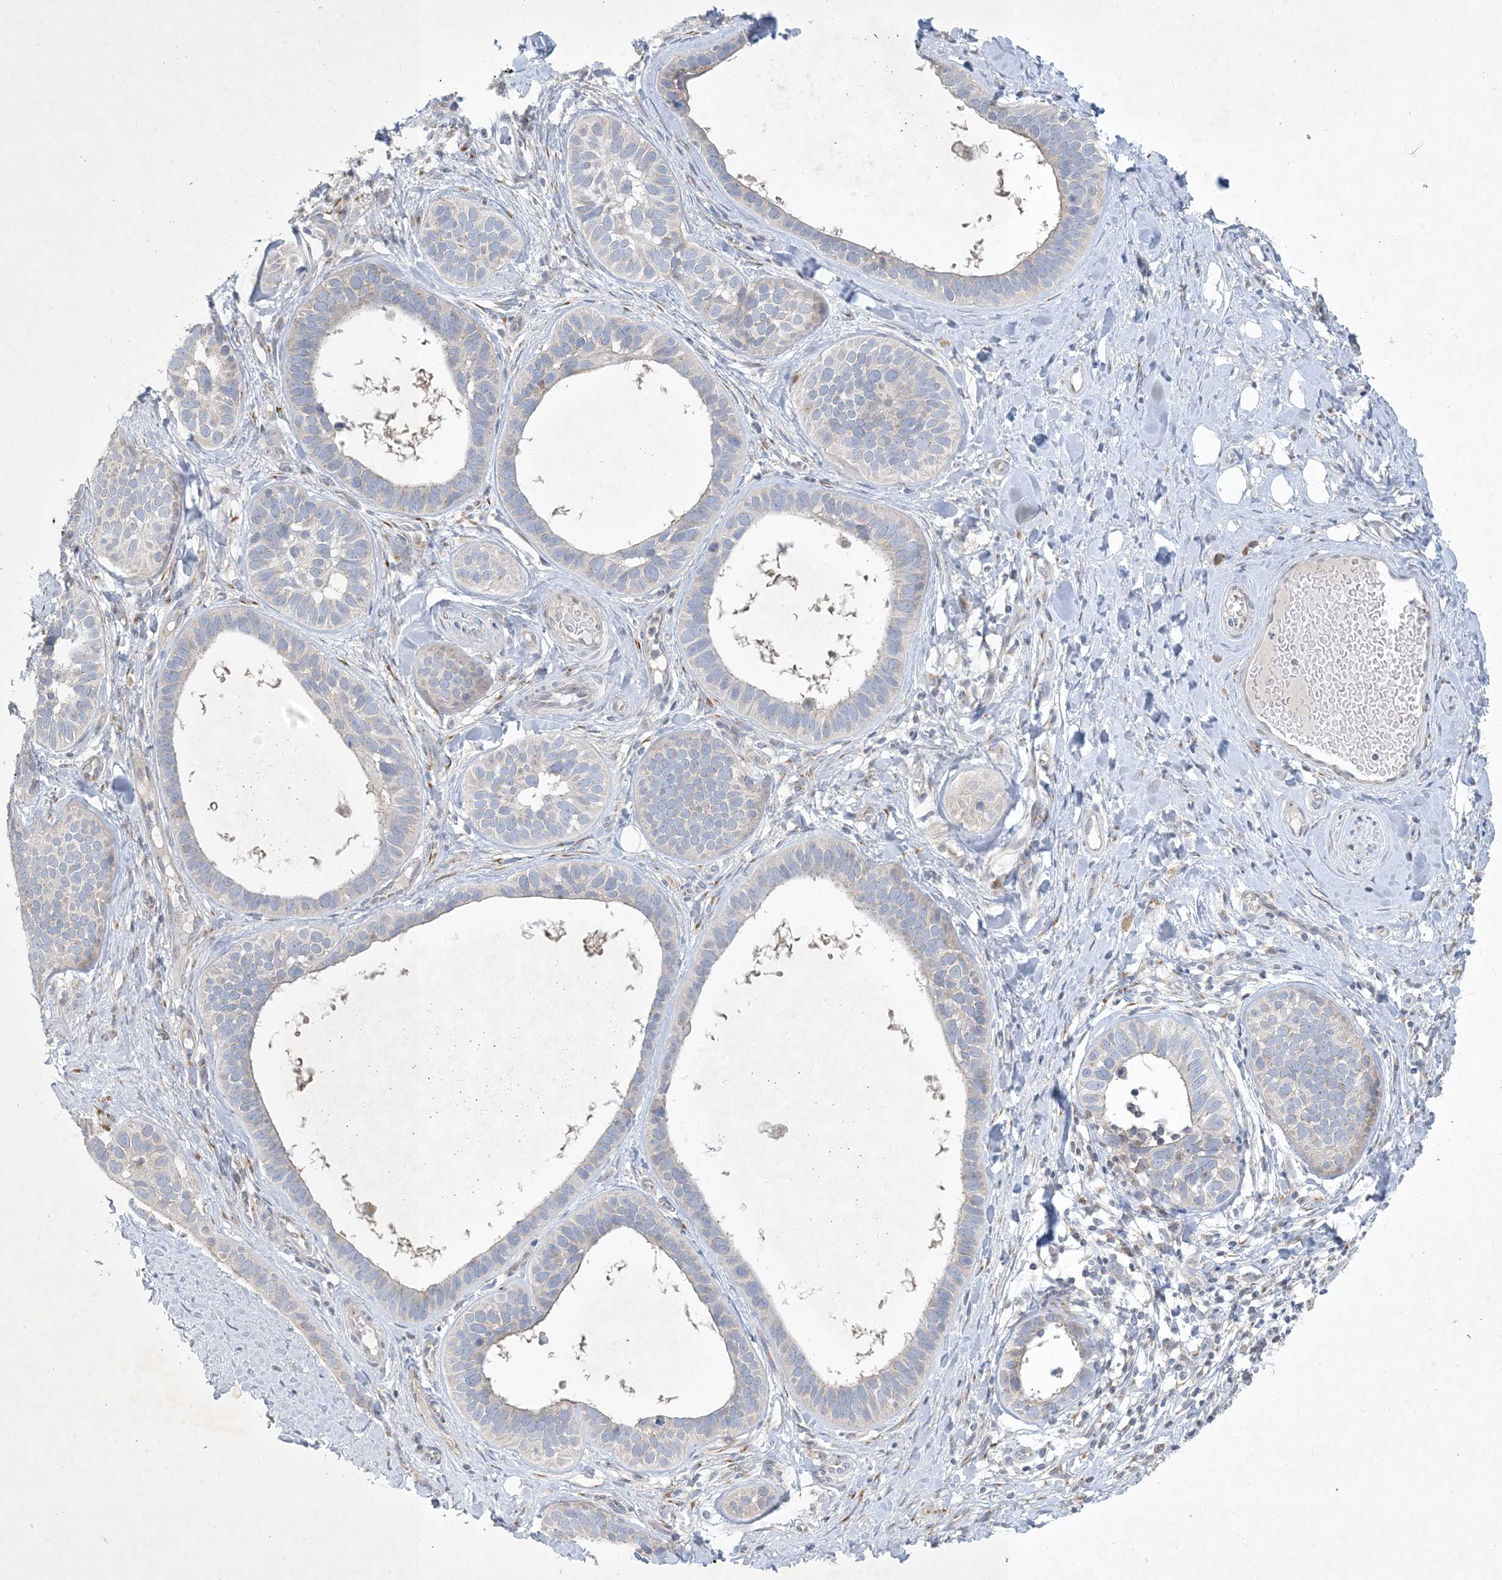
{"staining": {"intensity": "negative", "quantity": "none", "location": "none"}, "tissue": "skin cancer", "cell_type": "Tumor cells", "image_type": "cancer", "snomed": [{"axis": "morphology", "description": "Basal cell carcinoma"}, {"axis": "topography", "description": "Skin"}], "caption": "The photomicrograph shows no staining of tumor cells in skin cancer (basal cell carcinoma).", "gene": "CCDC14", "patient": {"sex": "male", "age": 62}}